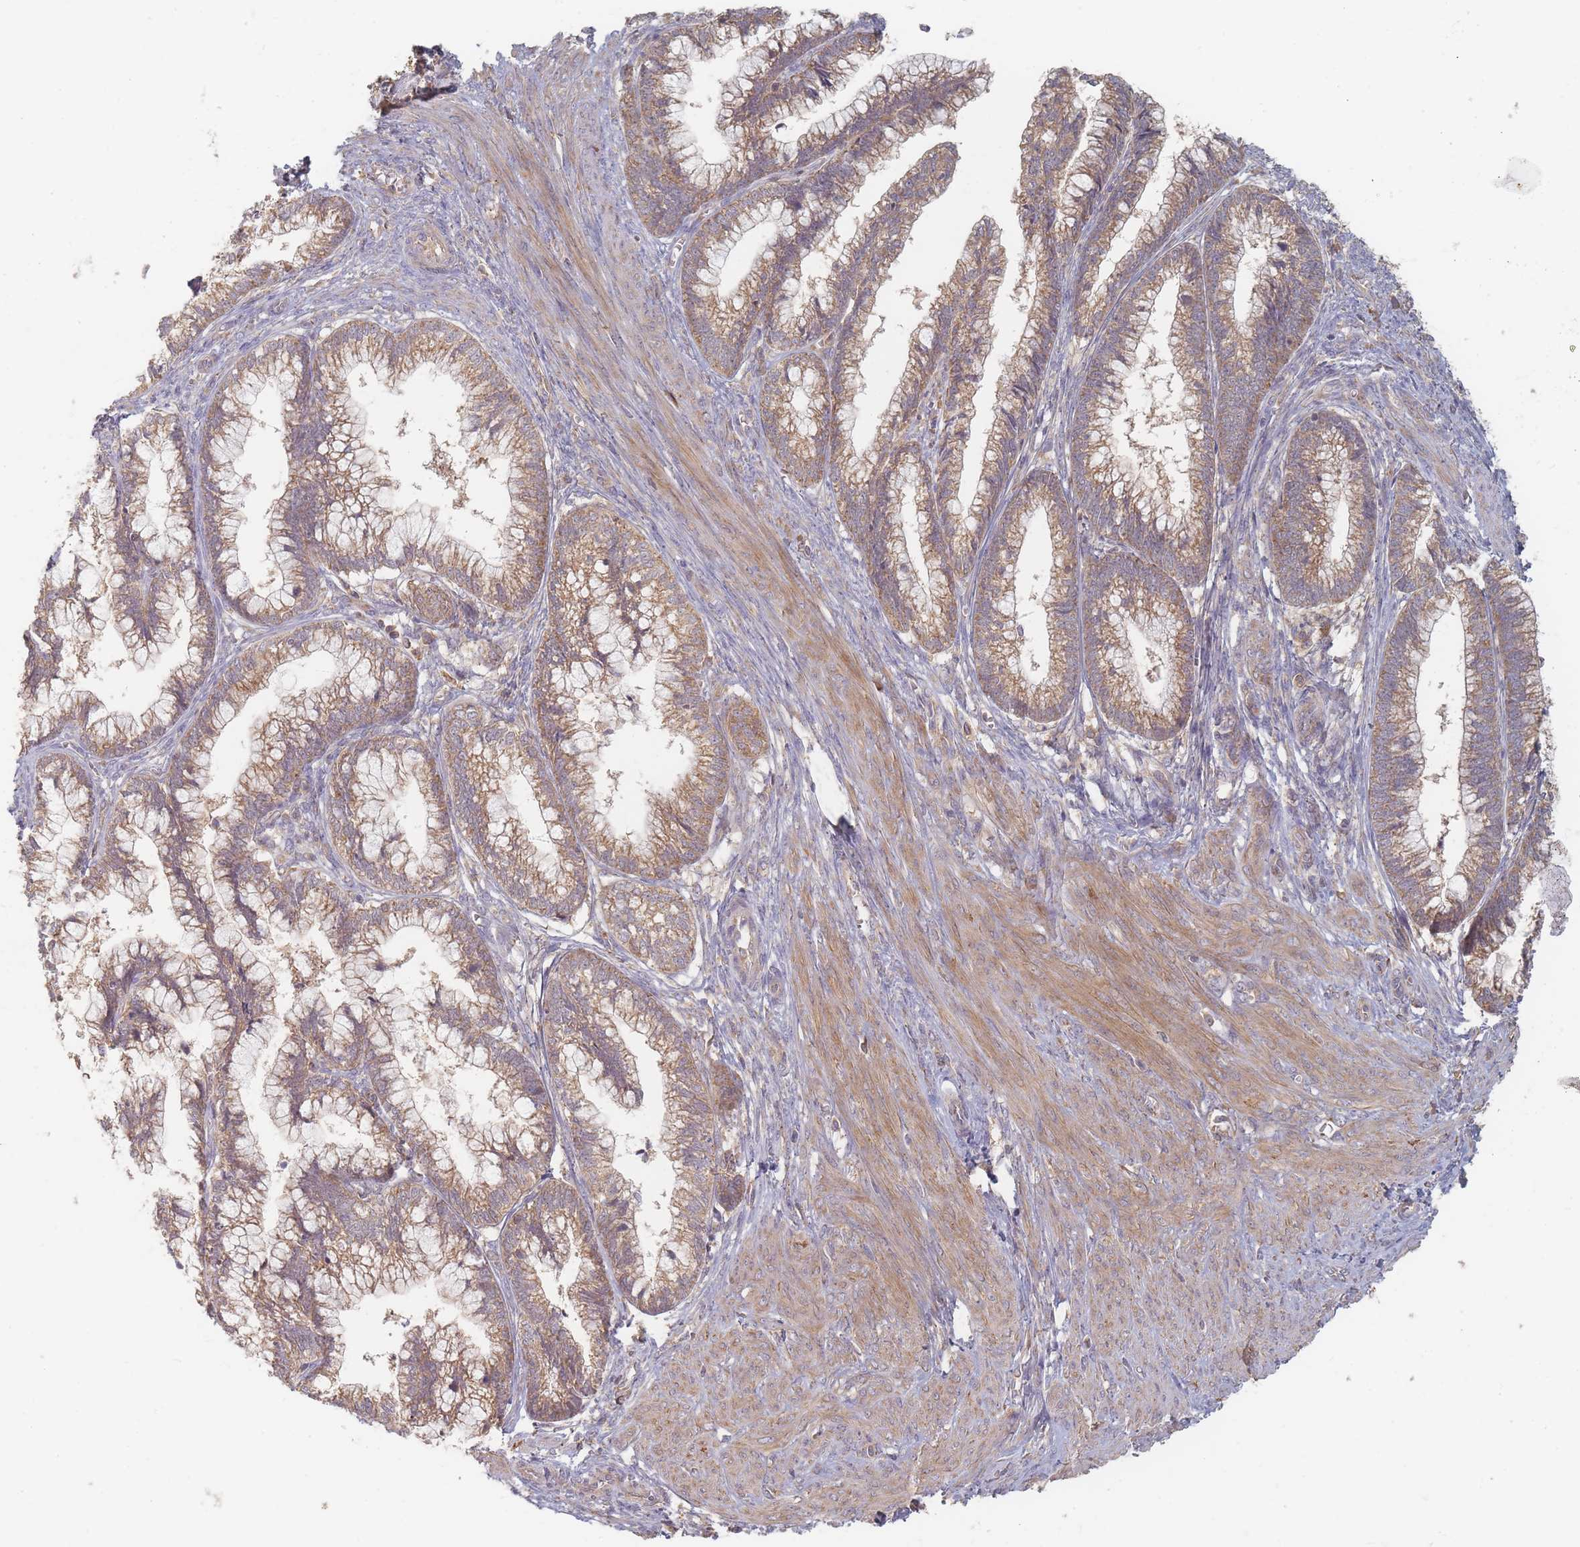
{"staining": {"intensity": "moderate", "quantity": ">75%", "location": "cytoplasmic/membranous"}, "tissue": "cervical cancer", "cell_type": "Tumor cells", "image_type": "cancer", "snomed": [{"axis": "morphology", "description": "Adenocarcinoma, NOS"}, {"axis": "topography", "description": "Cervix"}], "caption": "An image of human adenocarcinoma (cervical) stained for a protein demonstrates moderate cytoplasmic/membranous brown staining in tumor cells.", "gene": "SLC35F3", "patient": {"sex": "female", "age": 44}}